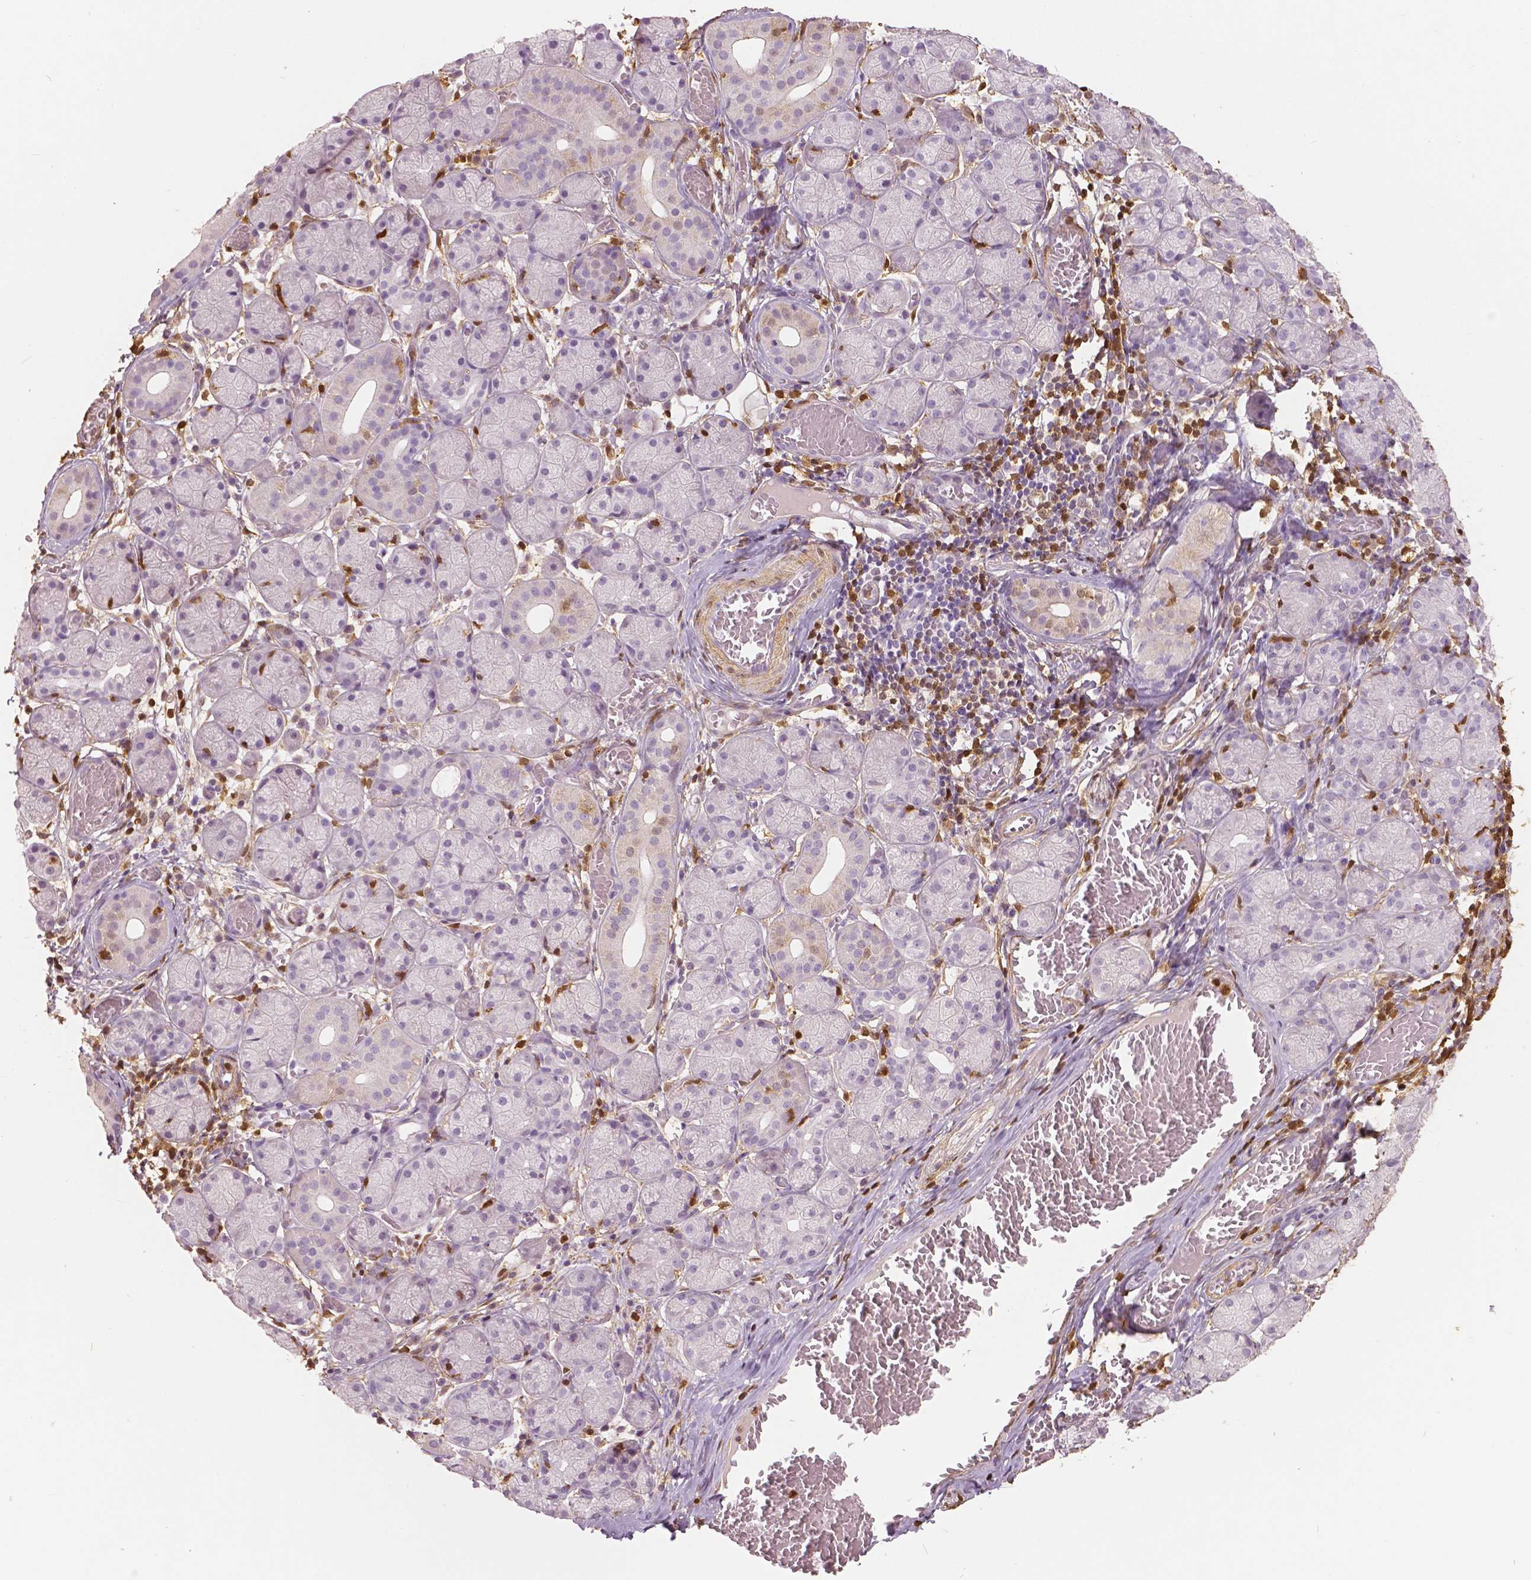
{"staining": {"intensity": "weak", "quantity": "<25%", "location": "cytoplasmic/membranous"}, "tissue": "salivary gland", "cell_type": "Glandular cells", "image_type": "normal", "snomed": [{"axis": "morphology", "description": "Normal tissue, NOS"}, {"axis": "topography", "description": "Salivary gland"}, {"axis": "topography", "description": "Peripheral nerve tissue"}], "caption": "DAB immunohistochemical staining of benign salivary gland demonstrates no significant staining in glandular cells.", "gene": "S100A4", "patient": {"sex": "female", "age": 24}}